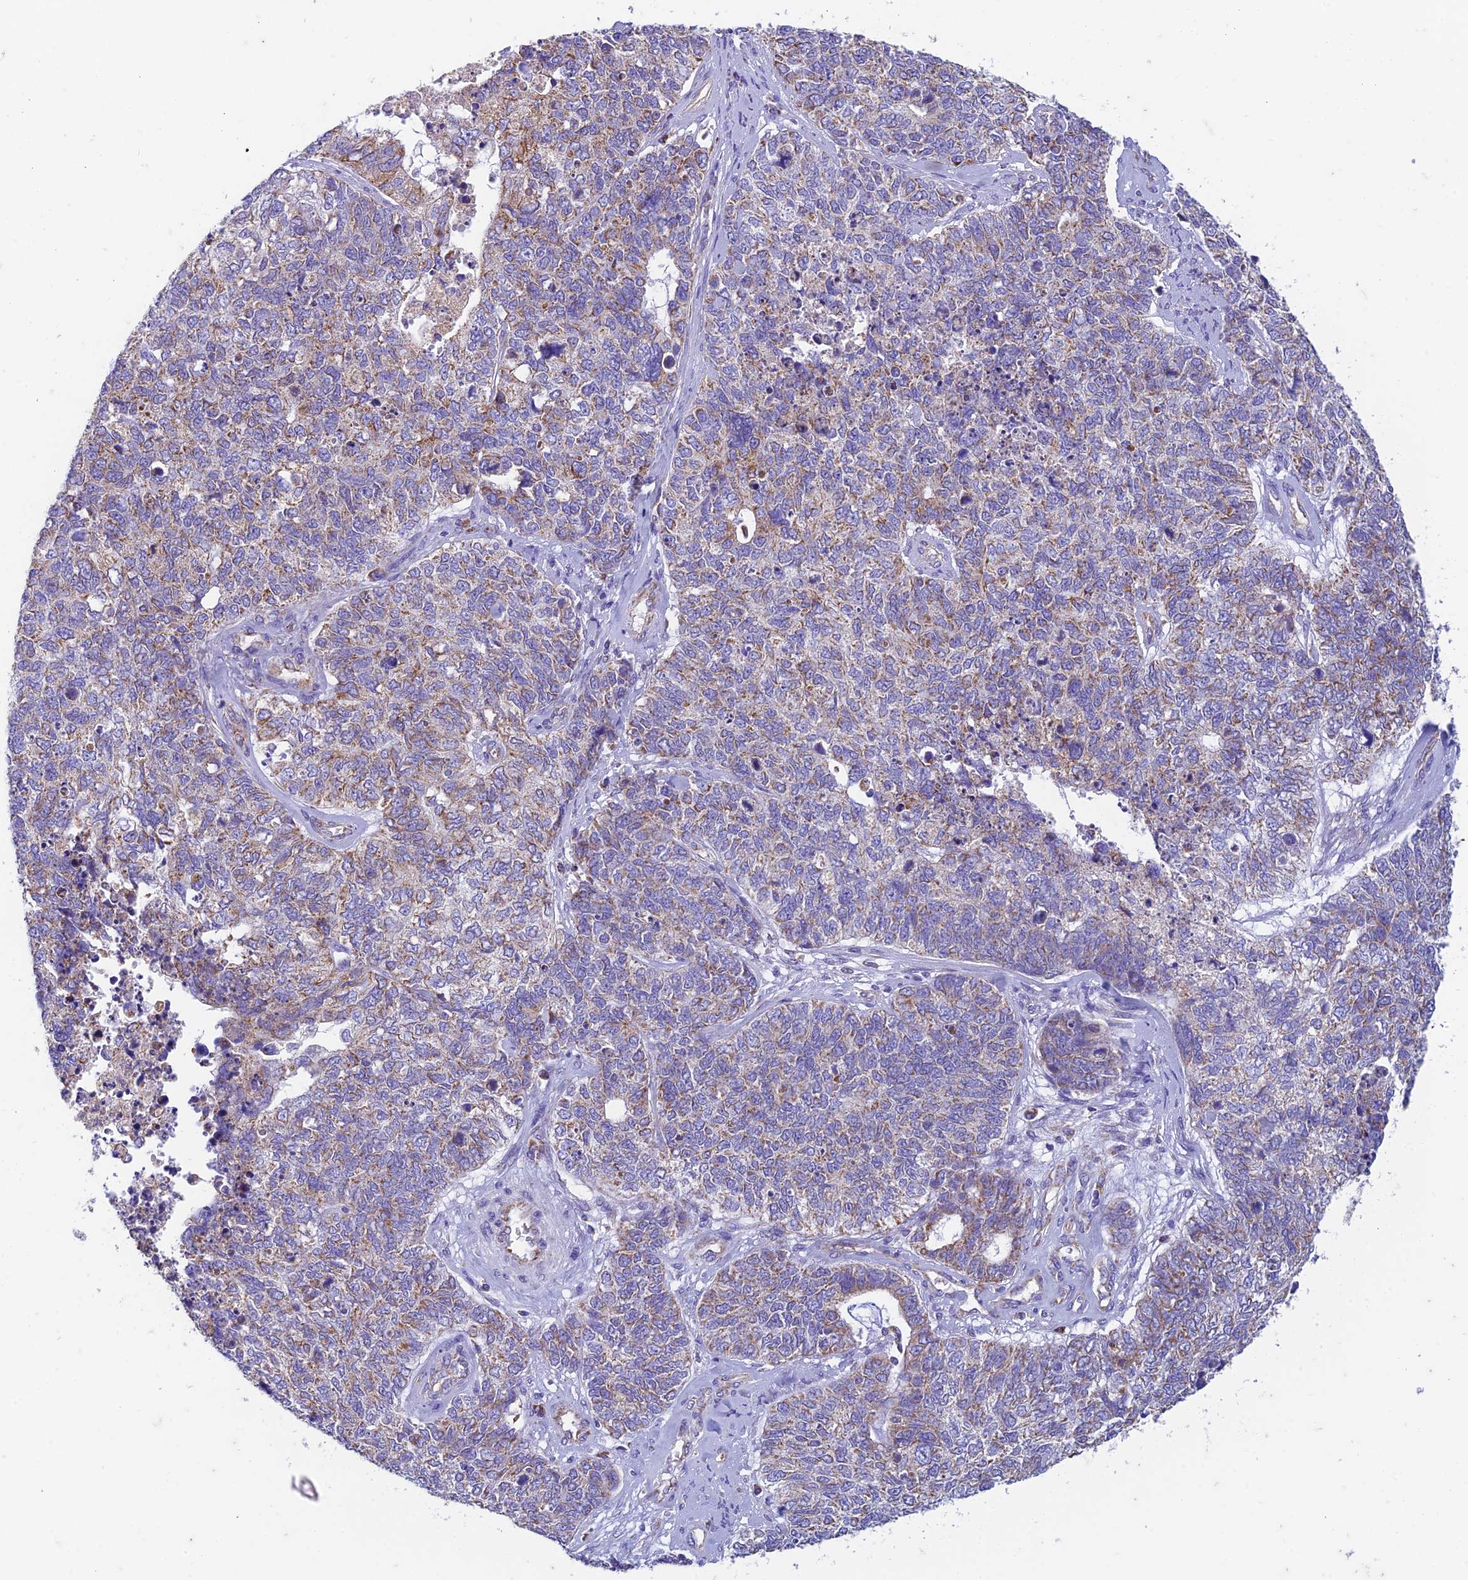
{"staining": {"intensity": "weak", "quantity": "25%-75%", "location": "cytoplasmic/membranous"}, "tissue": "cervical cancer", "cell_type": "Tumor cells", "image_type": "cancer", "snomed": [{"axis": "morphology", "description": "Squamous cell carcinoma, NOS"}, {"axis": "topography", "description": "Cervix"}], "caption": "An image showing weak cytoplasmic/membranous positivity in about 25%-75% of tumor cells in cervical cancer, as visualized by brown immunohistochemical staining.", "gene": "ZNF181", "patient": {"sex": "female", "age": 63}}